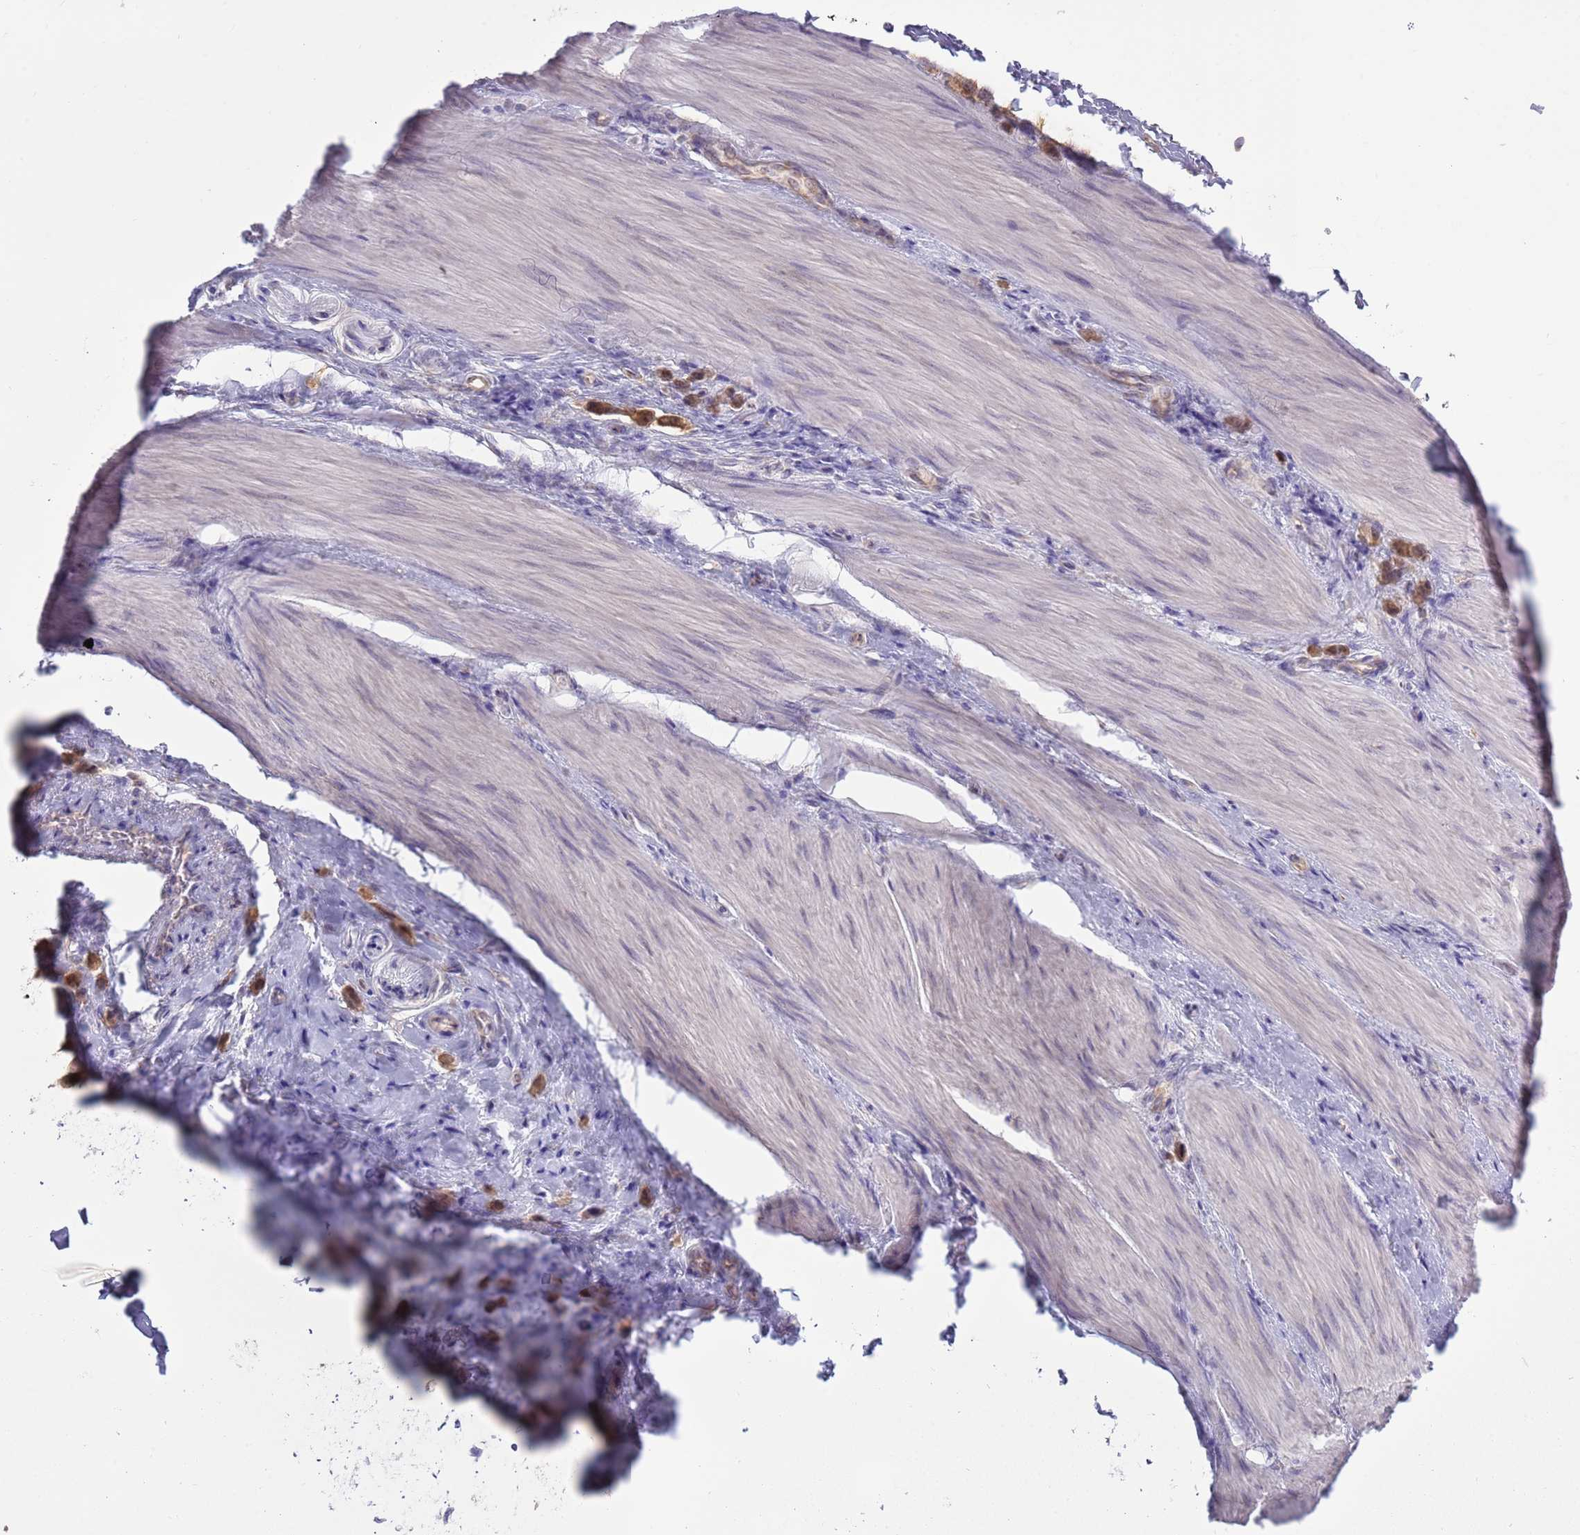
{"staining": {"intensity": "strong", "quantity": ">75%", "location": "cytoplasmic/membranous,nuclear"}, "tissue": "stomach cancer", "cell_type": "Tumor cells", "image_type": "cancer", "snomed": [{"axis": "morphology", "description": "Adenocarcinoma, NOS"}, {"axis": "topography", "description": "Stomach"}], "caption": "This is a micrograph of immunohistochemistry (IHC) staining of stomach cancer, which shows strong staining in the cytoplasmic/membranous and nuclear of tumor cells.", "gene": "RPL17-C18orf32", "patient": {"sex": "female", "age": 65}}